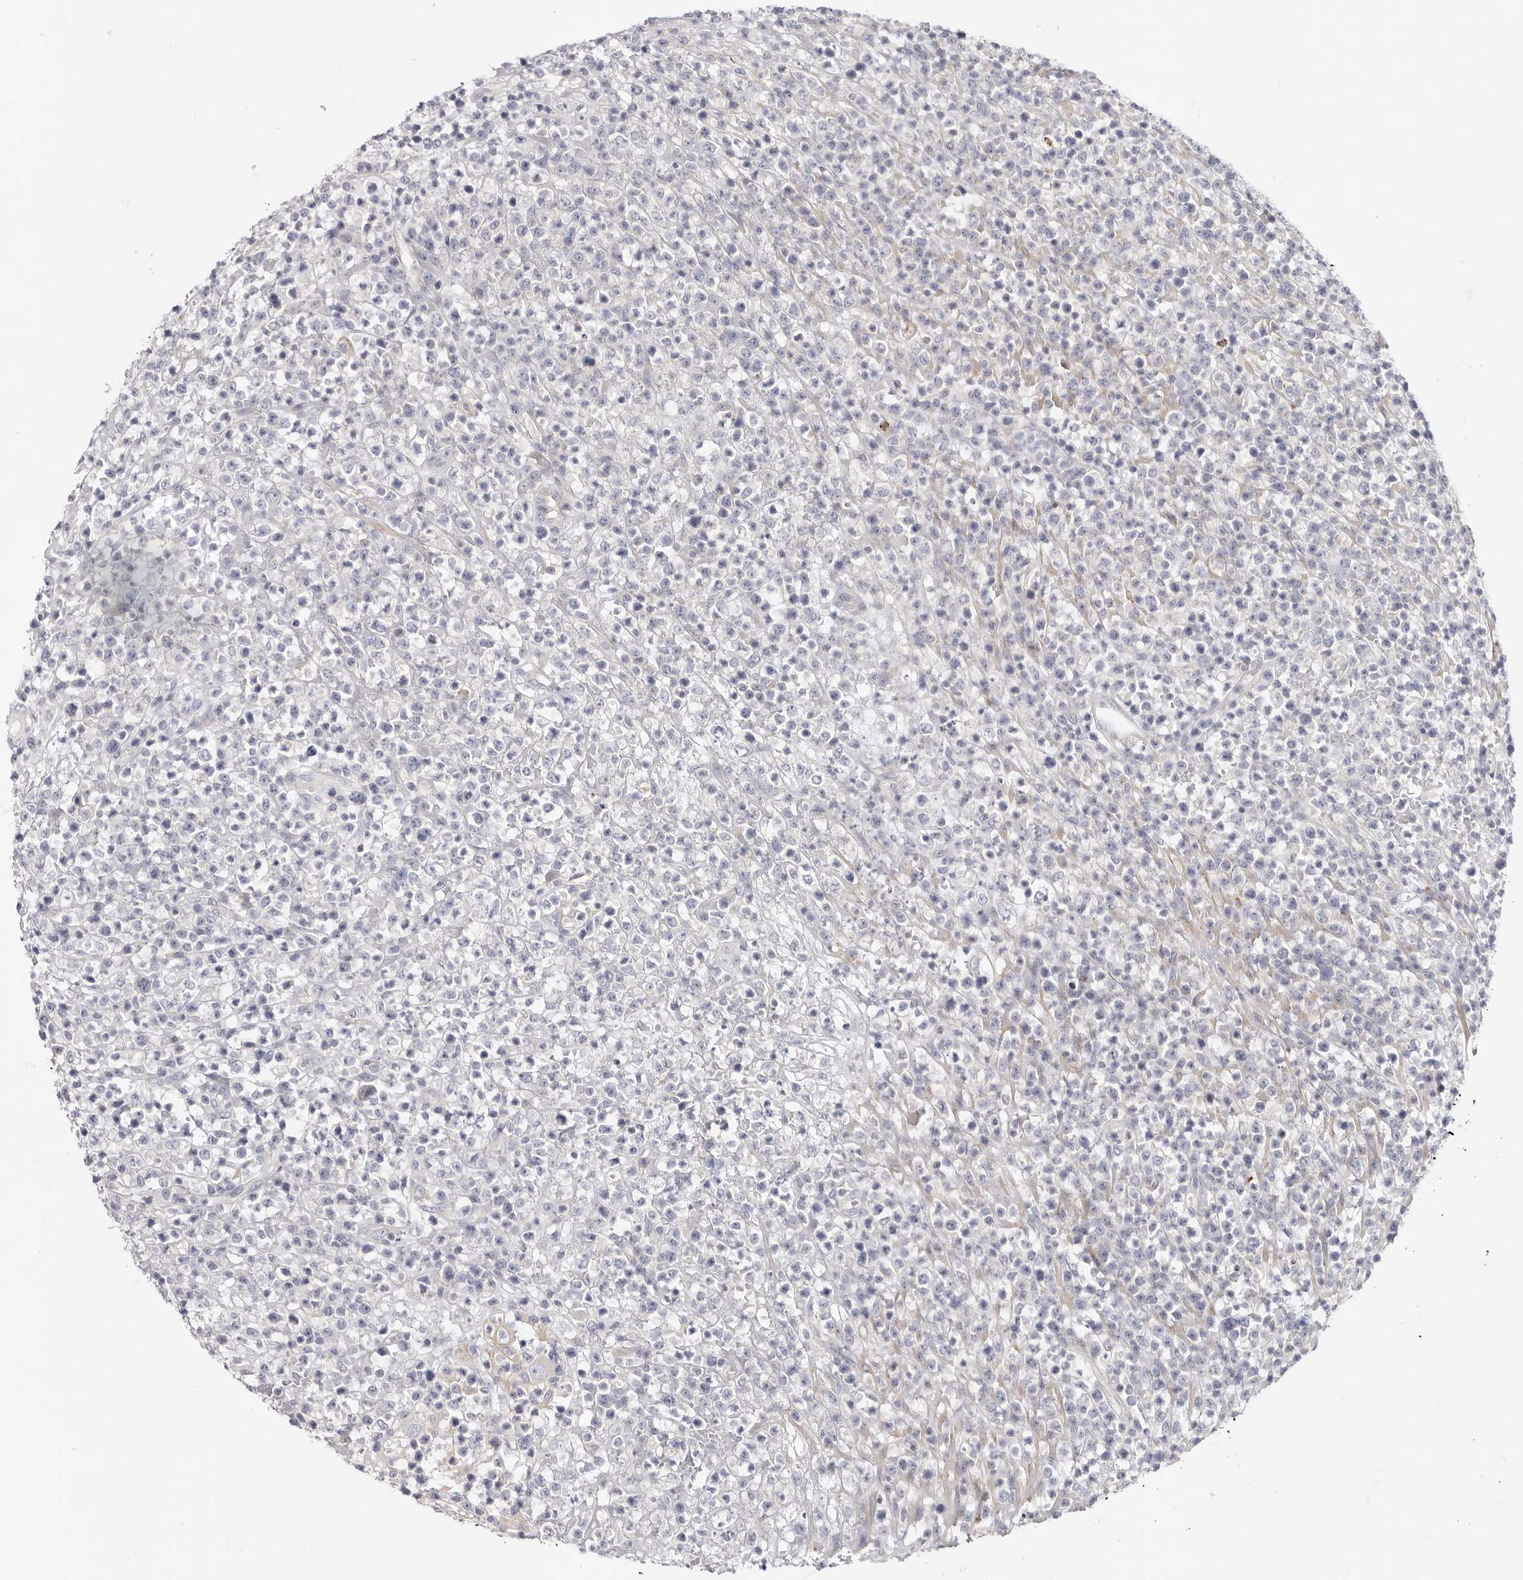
{"staining": {"intensity": "negative", "quantity": "none", "location": "none"}, "tissue": "lymphoma", "cell_type": "Tumor cells", "image_type": "cancer", "snomed": [{"axis": "morphology", "description": "Malignant lymphoma, non-Hodgkin's type, High grade"}, {"axis": "topography", "description": "Colon"}], "caption": "Lymphoma was stained to show a protein in brown. There is no significant staining in tumor cells.", "gene": "ELP3", "patient": {"sex": "female", "age": 53}}